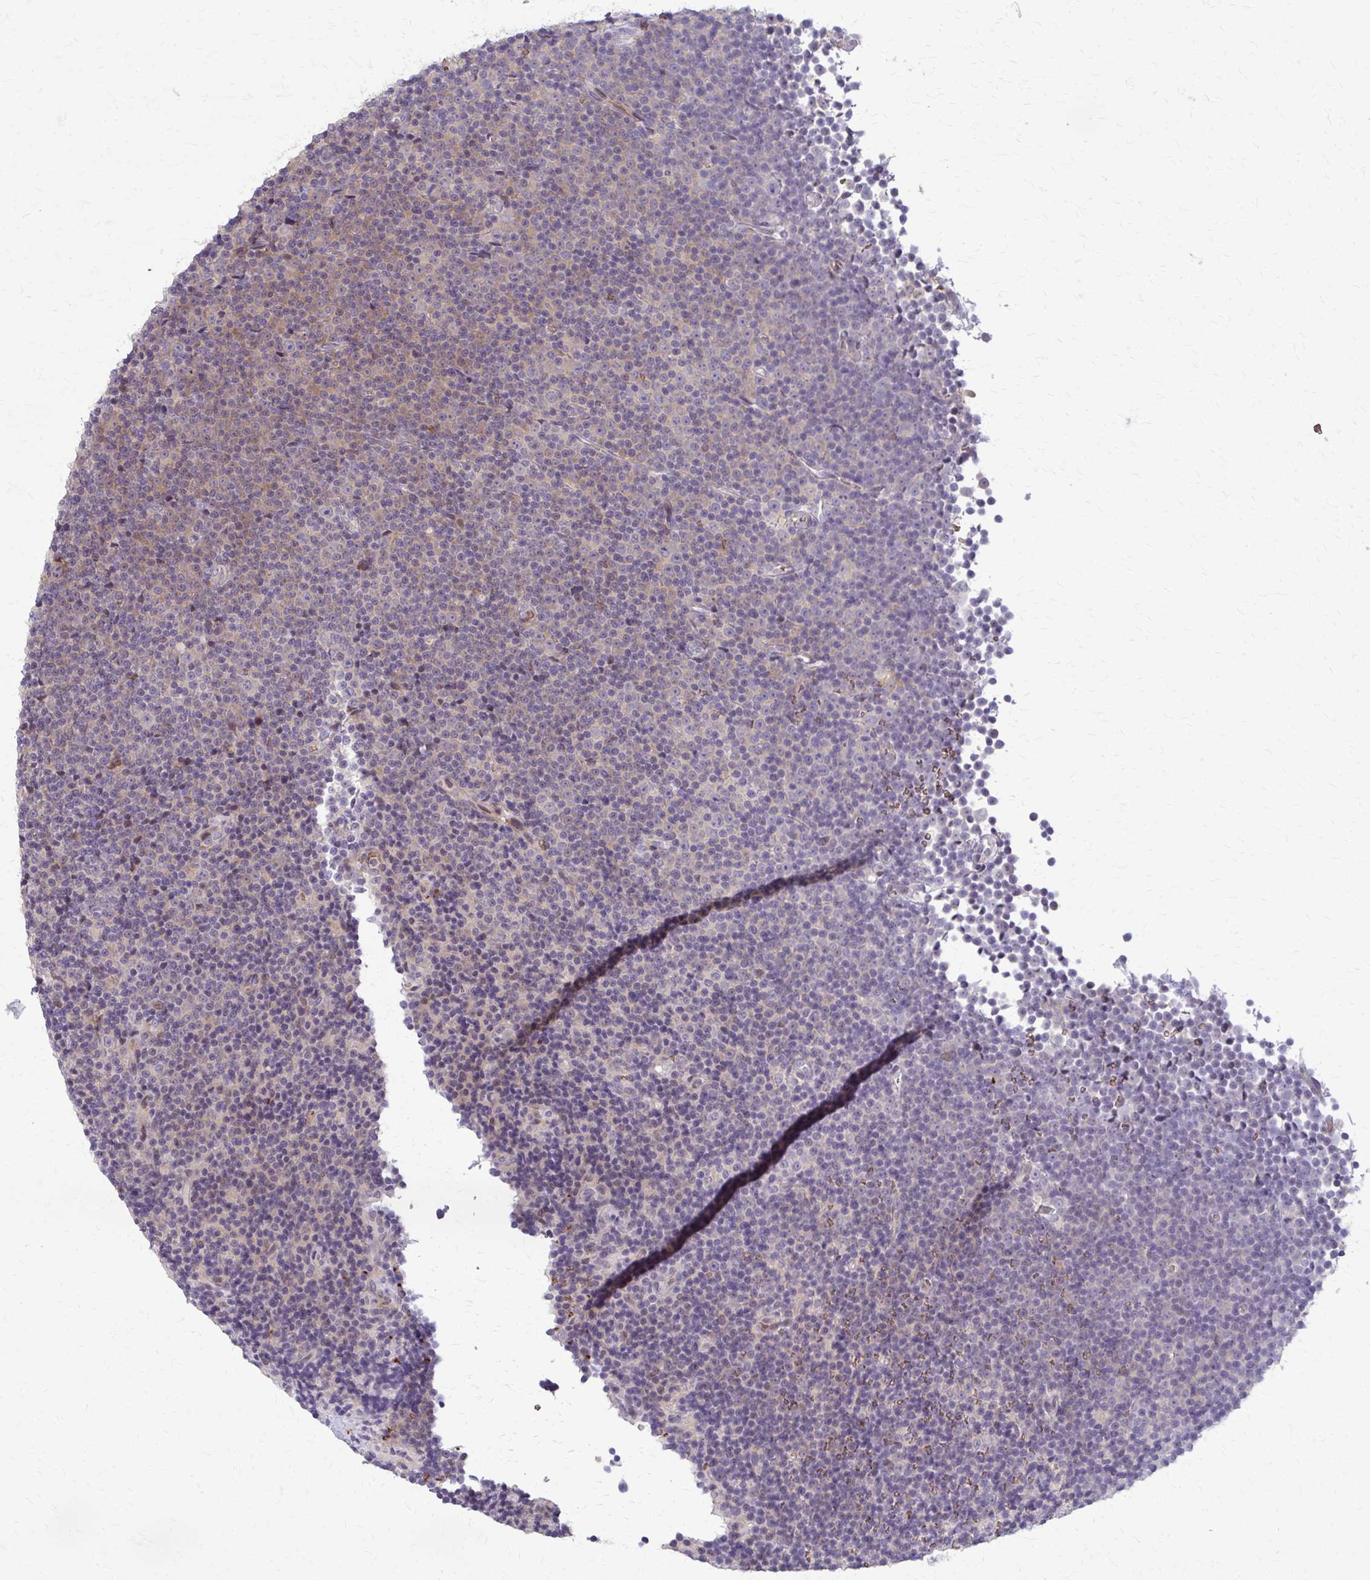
{"staining": {"intensity": "negative", "quantity": "none", "location": "none"}, "tissue": "lymphoma", "cell_type": "Tumor cells", "image_type": "cancer", "snomed": [{"axis": "morphology", "description": "Malignant lymphoma, non-Hodgkin's type, Low grade"}, {"axis": "topography", "description": "Lymph node"}], "caption": "Tumor cells are negative for protein expression in human malignant lymphoma, non-Hodgkin's type (low-grade).", "gene": "ZNF34", "patient": {"sex": "female", "age": 67}}